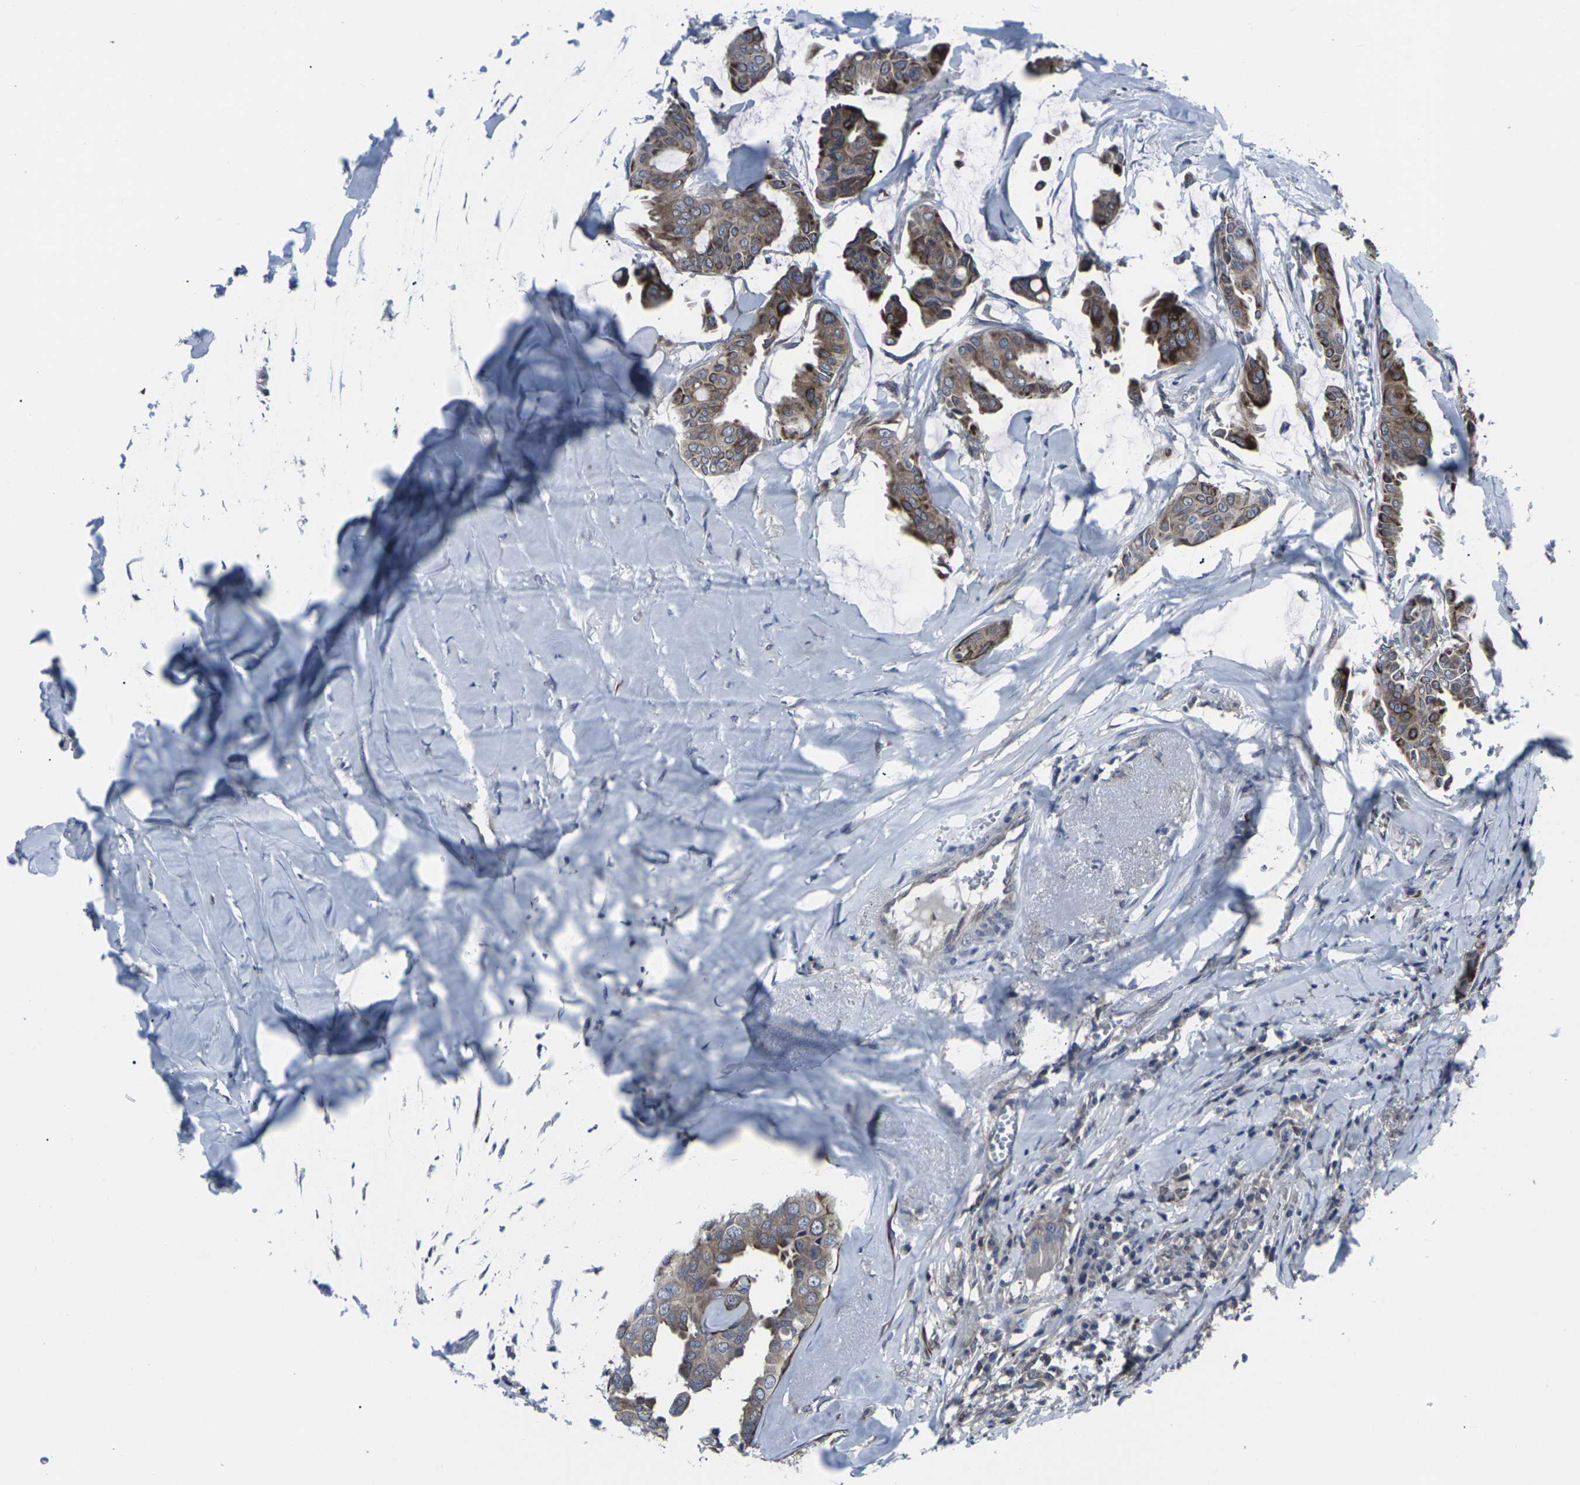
{"staining": {"intensity": "strong", "quantity": "25%-75%", "location": "cytoplasmic/membranous"}, "tissue": "head and neck cancer", "cell_type": "Tumor cells", "image_type": "cancer", "snomed": [{"axis": "morphology", "description": "Adenocarcinoma, NOS"}, {"axis": "topography", "description": "Salivary gland"}, {"axis": "topography", "description": "Head-Neck"}], "caption": "Adenocarcinoma (head and neck) stained with a protein marker shows strong staining in tumor cells.", "gene": "HPRT1", "patient": {"sex": "female", "age": 59}}